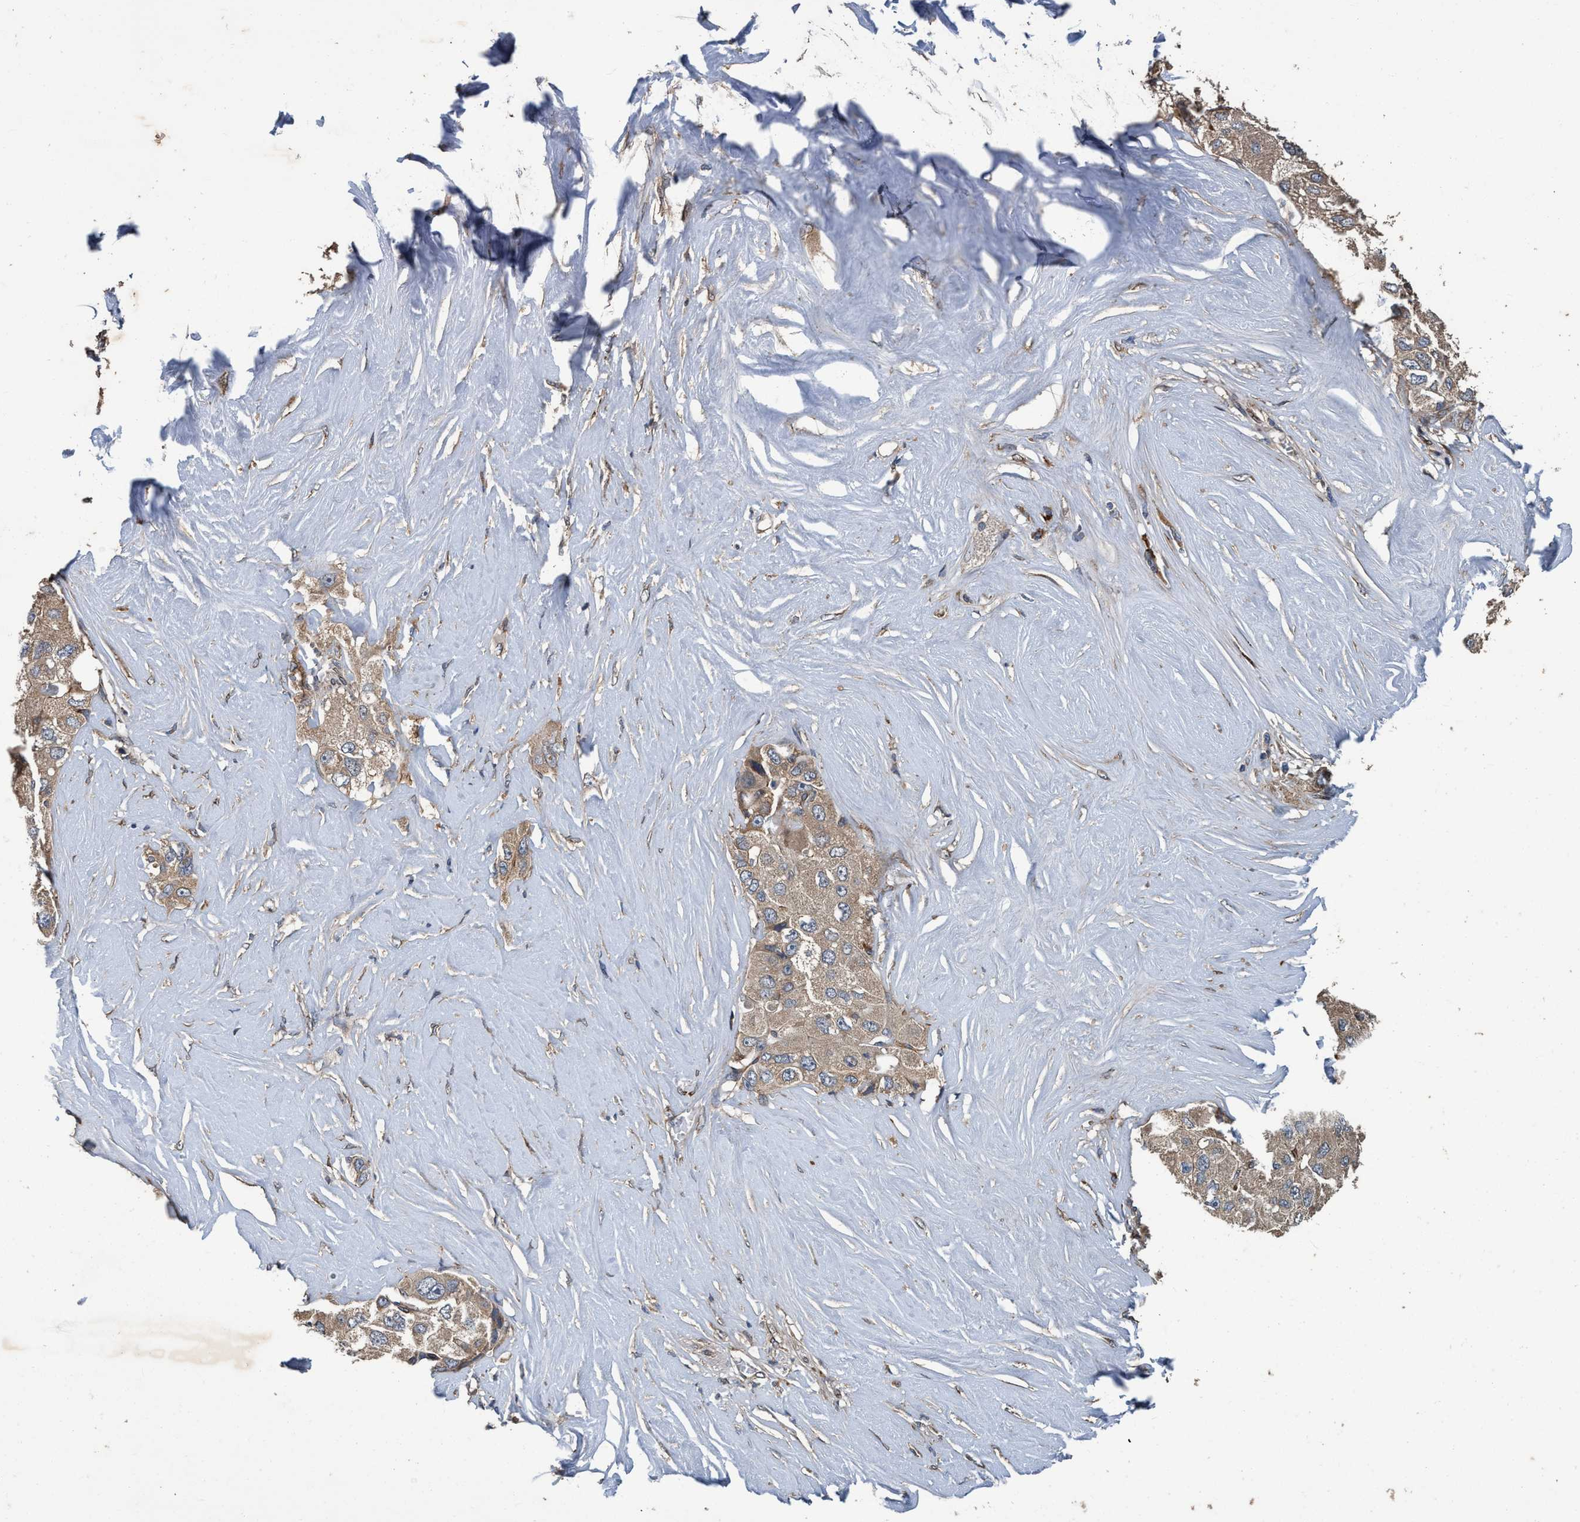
{"staining": {"intensity": "weak", "quantity": ">75%", "location": "cytoplasmic/membranous"}, "tissue": "liver cancer", "cell_type": "Tumor cells", "image_type": "cancer", "snomed": [{"axis": "morphology", "description": "Carcinoma, Hepatocellular, NOS"}, {"axis": "topography", "description": "Liver"}], "caption": "Protein staining shows weak cytoplasmic/membranous positivity in approximately >75% of tumor cells in liver hepatocellular carcinoma. The staining was performed using DAB (3,3'-diaminobenzidine), with brown indicating positive protein expression. Nuclei are stained blue with hematoxylin.", "gene": "MACC1", "patient": {"sex": "male", "age": 80}}